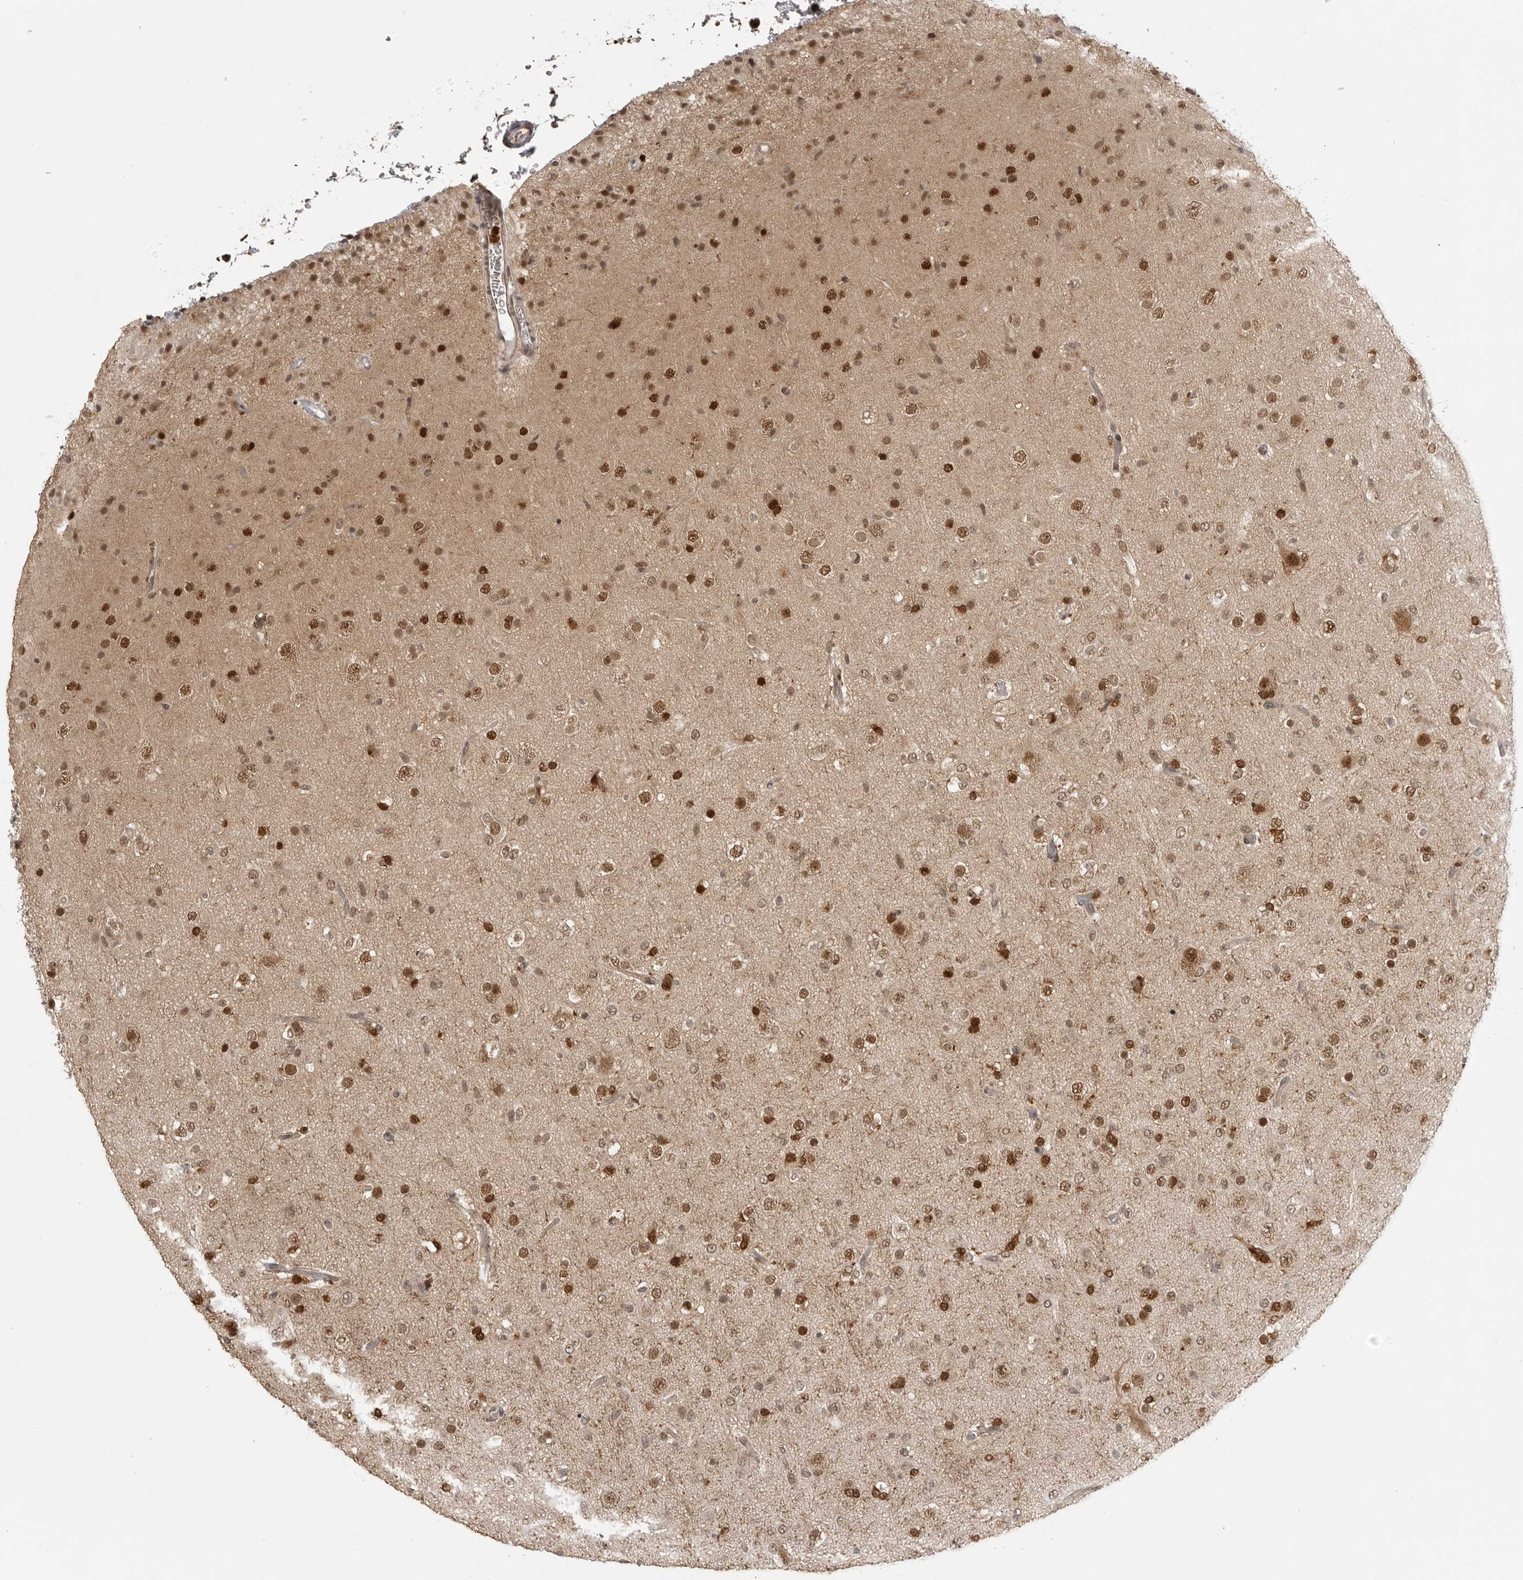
{"staining": {"intensity": "strong", "quantity": "25%-75%", "location": "cytoplasmic/membranous,nuclear"}, "tissue": "glioma", "cell_type": "Tumor cells", "image_type": "cancer", "snomed": [{"axis": "morphology", "description": "Glioma, malignant, Low grade"}, {"axis": "topography", "description": "Brain"}], "caption": "Immunohistochemistry staining of glioma, which reveals high levels of strong cytoplasmic/membranous and nuclear staining in about 25%-75% of tumor cells indicating strong cytoplasmic/membranous and nuclear protein positivity. The staining was performed using DAB (3,3'-diaminobenzidine) (brown) for protein detection and nuclei were counterstained in hematoxylin (blue).", "gene": "PEG3", "patient": {"sex": "male", "age": 65}}